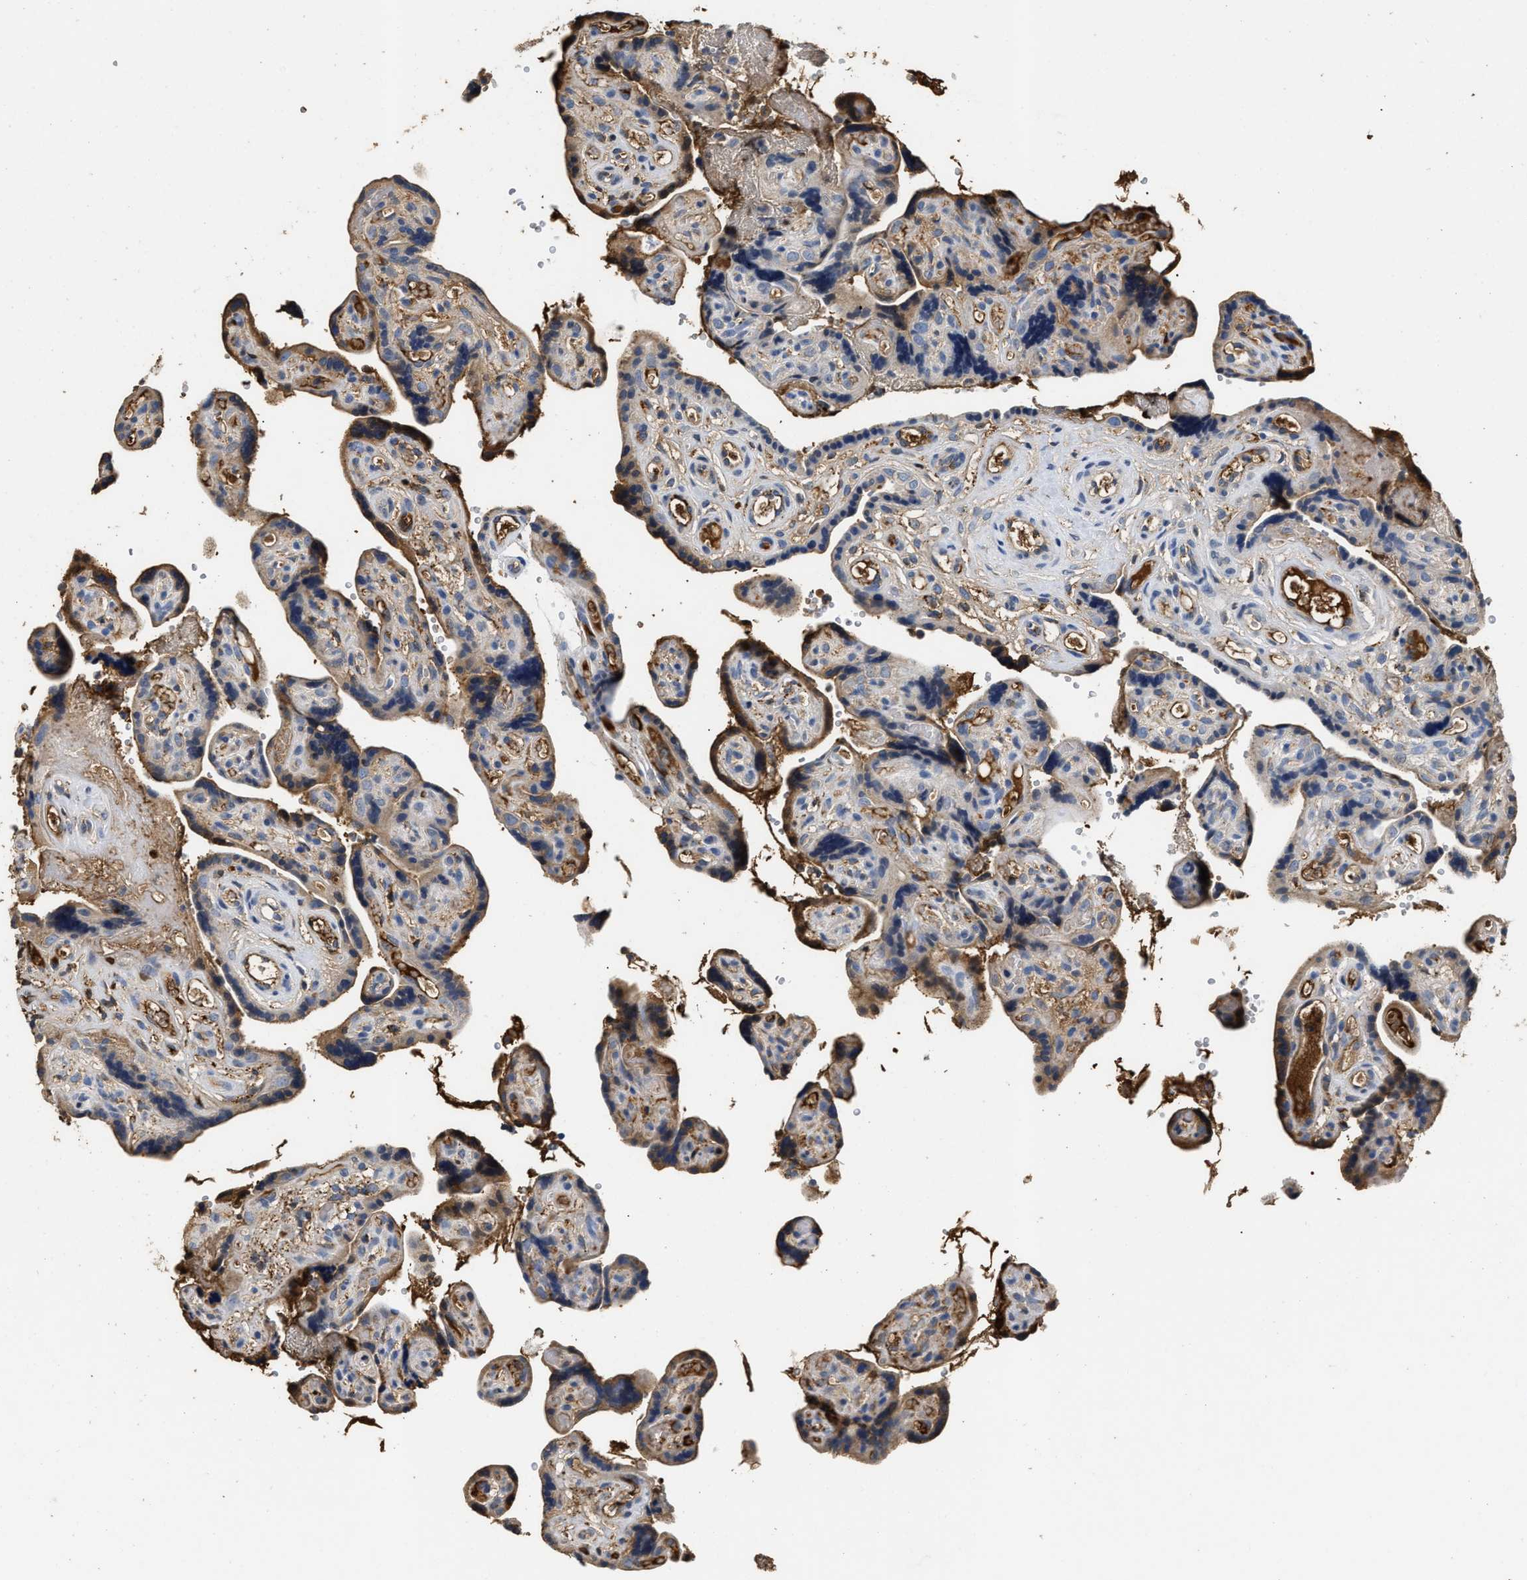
{"staining": {"intensity": "moderate", "quantity": ">75%", "location": "cytoplasmic/membranous"}, "tissue": "placenta", "cell_type": "Decidual cells", "image_type": "normal", "snomed": [{"axis": "morphology", "description": "Normal tissue, NOS"}, {"axis": "topography", "description": "Placenta"}], "caption": "Protein positivity by immunohistochemistry (IHC) exhibits moderate cytoplasmic/membranous staining in about >75% of decidual cells in benign placenta.", "gene": "C3", "patient": {"sex": "female", "age": 30}}